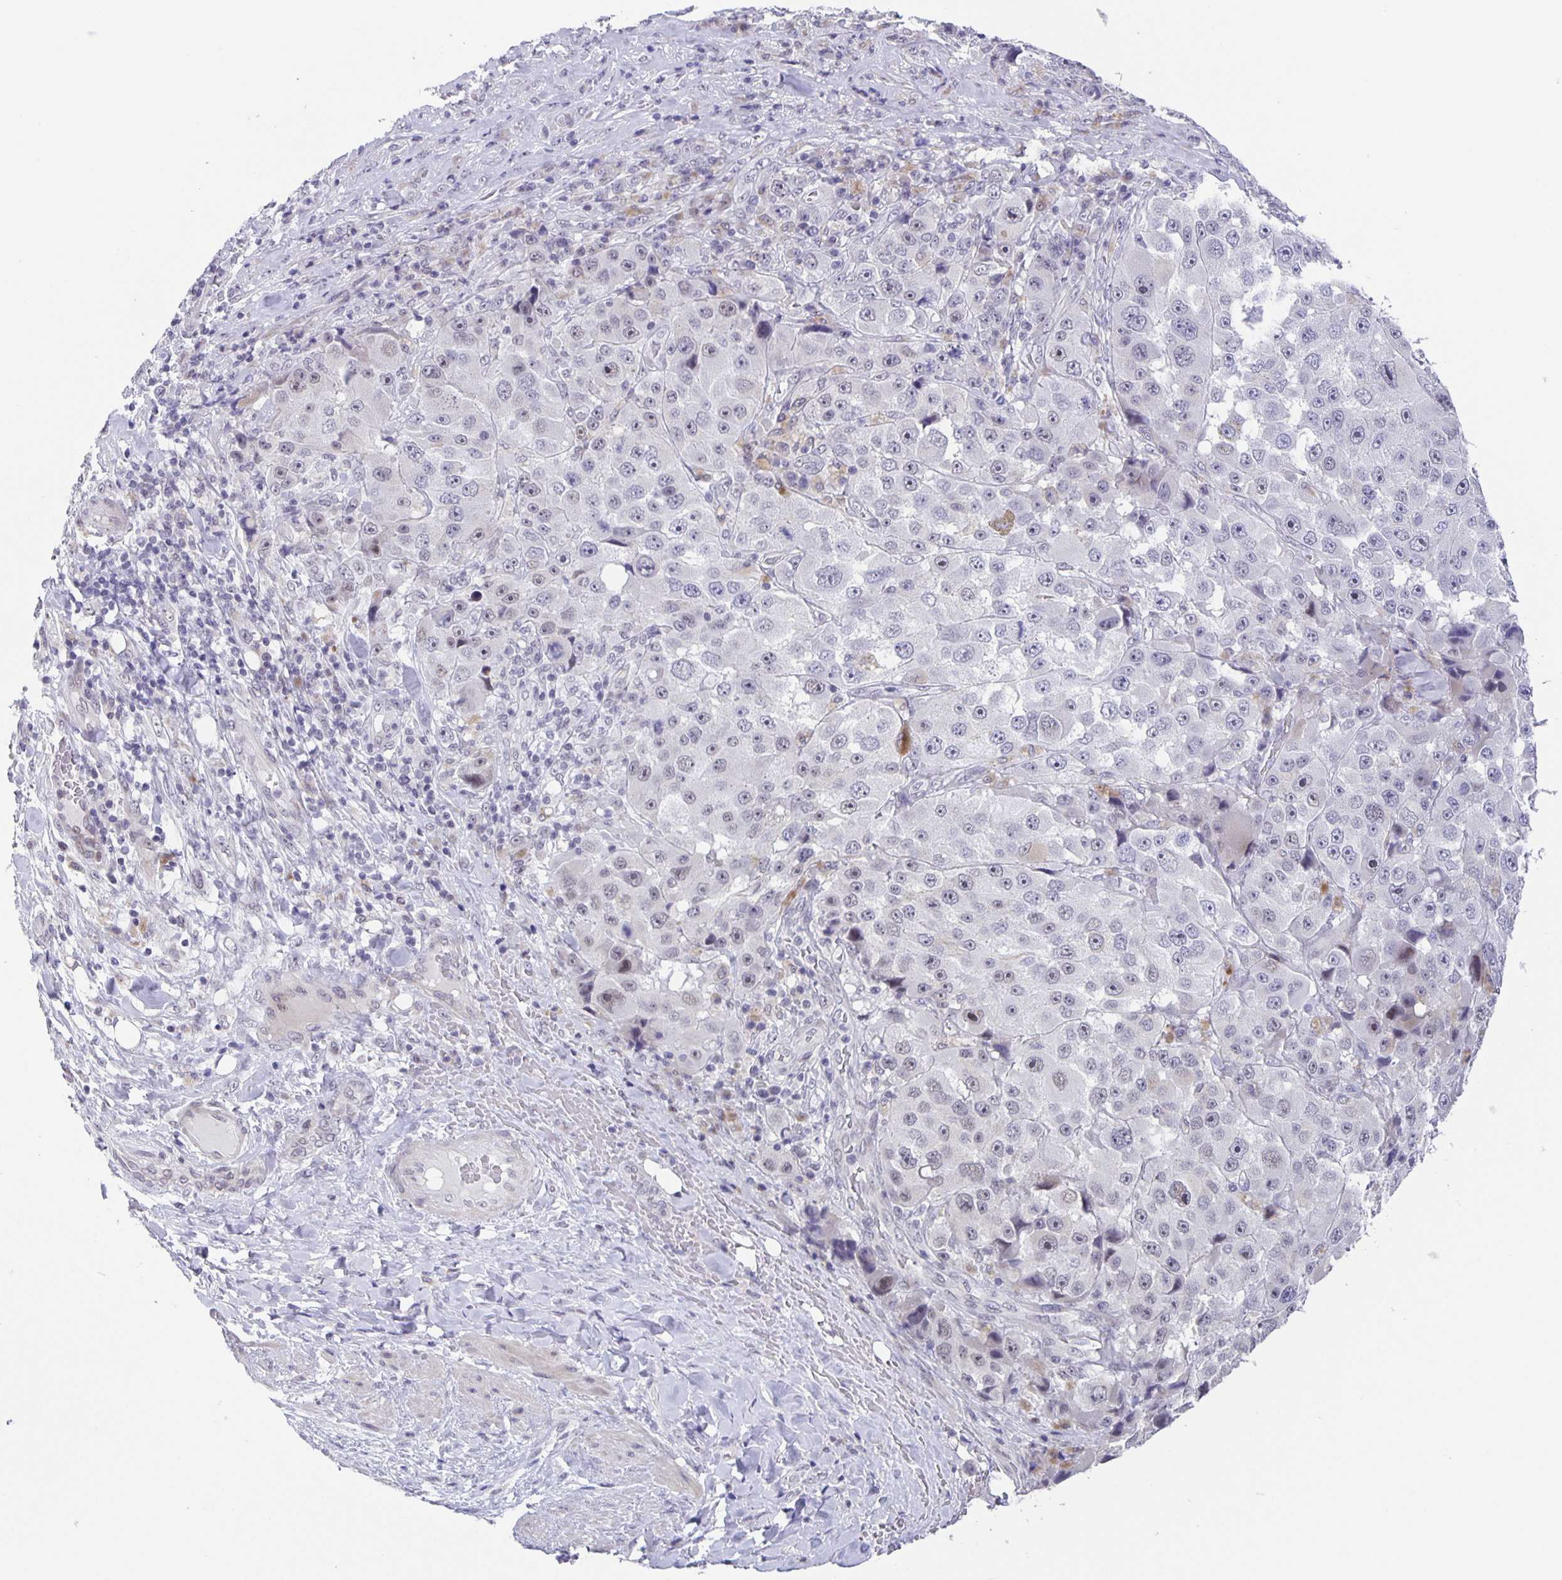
{"staining": {"intensity": "weak", "quantity": "<25%", "location": "nuclear"}, "tissue": "melanoma", "cell_type": "Tumor cells", "image_type": "cancer", "snomed": [{"axis": "morphology", "description": "Malignant melanoma, Metastatic site"}, {"axis": "topography", "description": "Lymph node"}], "caption": "Tumor cells are negative for protein expression in human melanoma.", "gene": "PHRF1", "patient": {"sex": "male", "age": 62}}